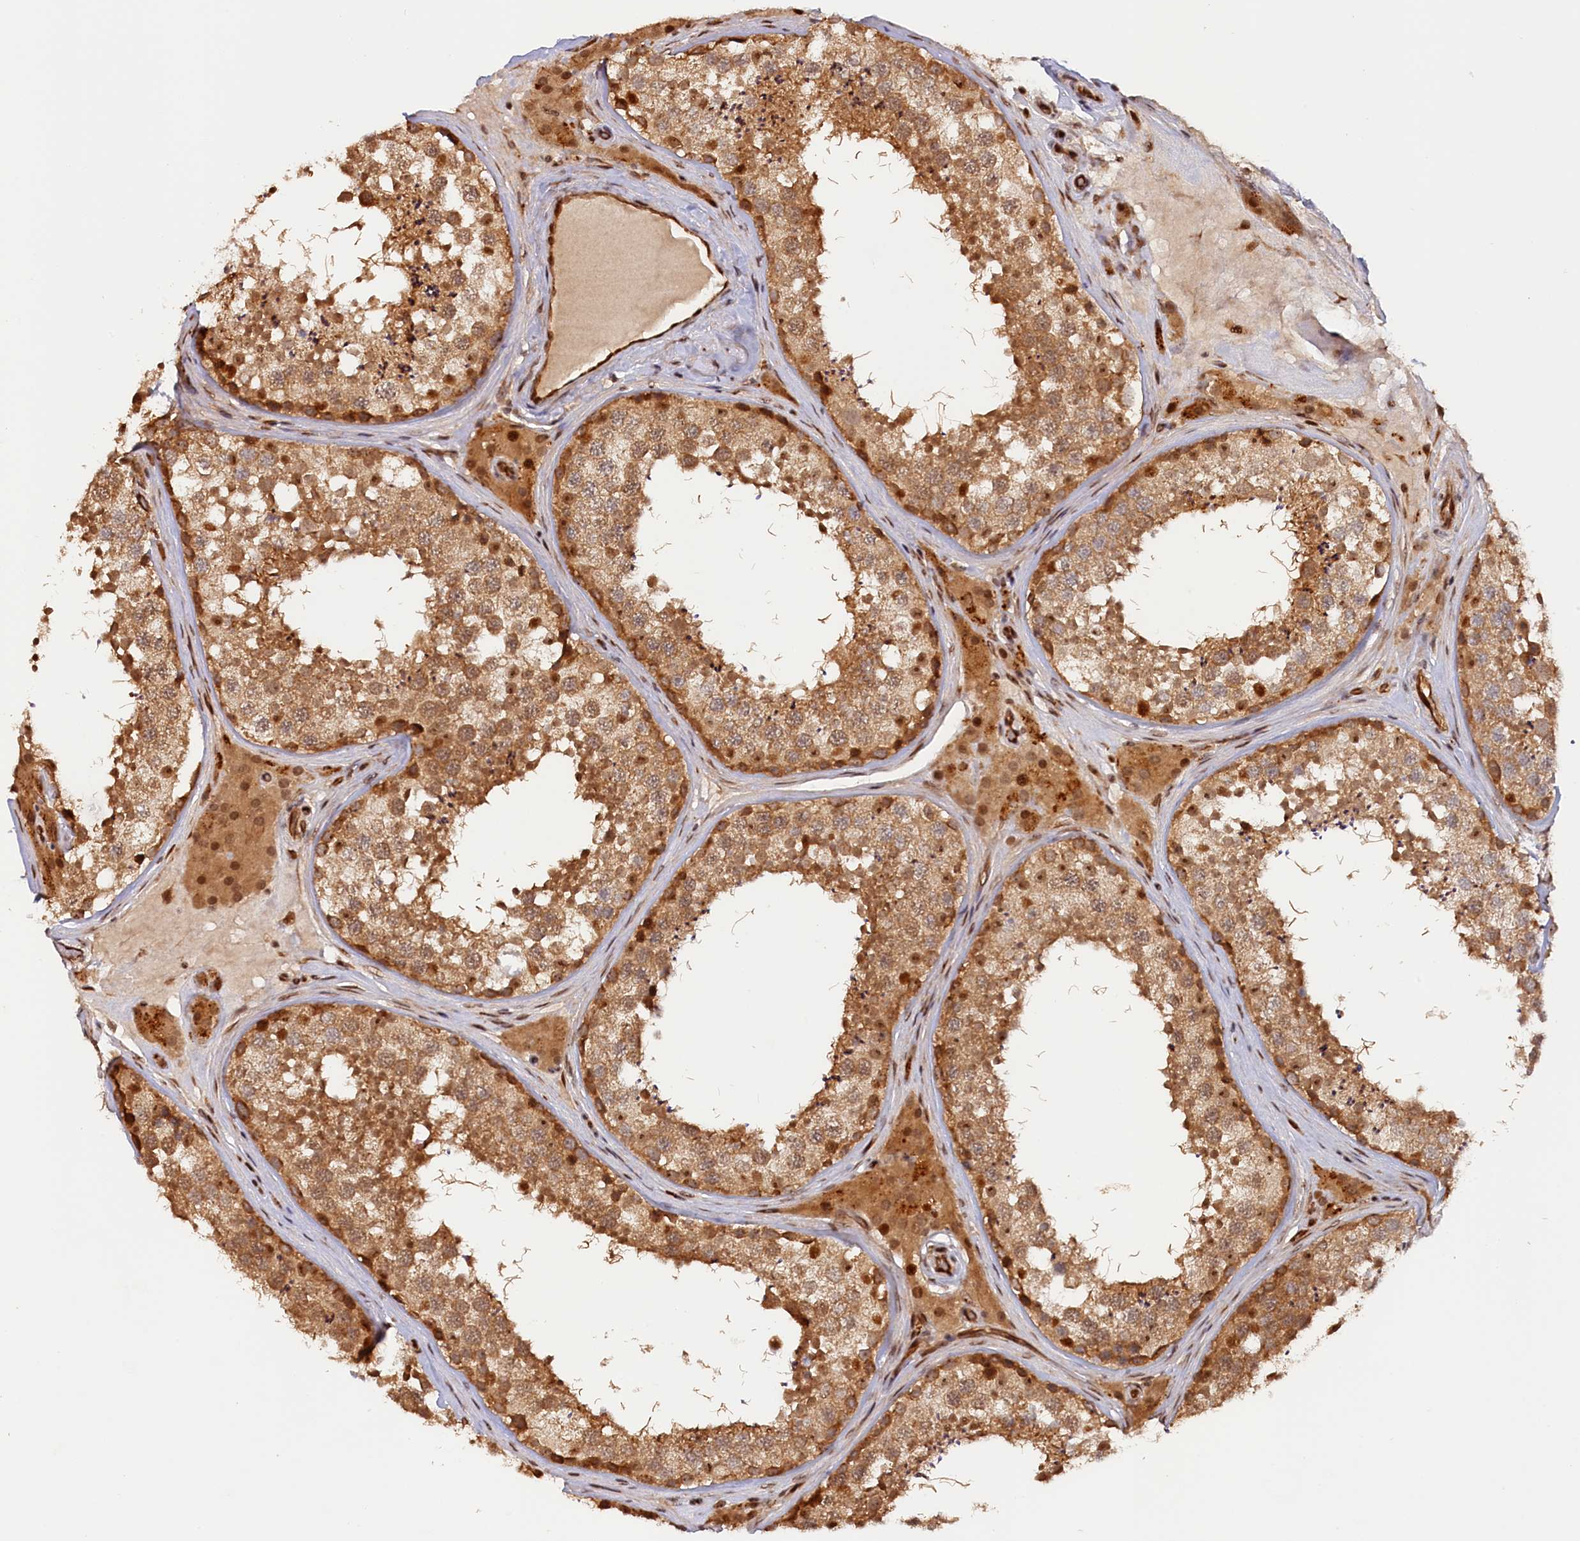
{"staining": {"intensity": "moderate", "quantity": ">75%", "location": "cytoplasmic/membranous,nuclear"}, "tissue": "testis", "cell_type": "Cells in seminiferous ducts", "image_type": "normal", "snomed": [{"axis": "morphology", "description": "Normal tissue, NOS"}, {"axis": "topography", "description": "Testis"}], "caption": "Immunohistochemical staining of unremarkable testis reveals >75% levels of moderate cytoplasmic/membranous,nuclear protein expression in about >75% of cells in seminiferous ducts. The protein of interest is stained brown, and the nuclei are stained in blue (DAB IHC with brightfield microscopy, high magnification).", "gene": "ANKRD24", "patient": {"sex": "male", "age": 46}}